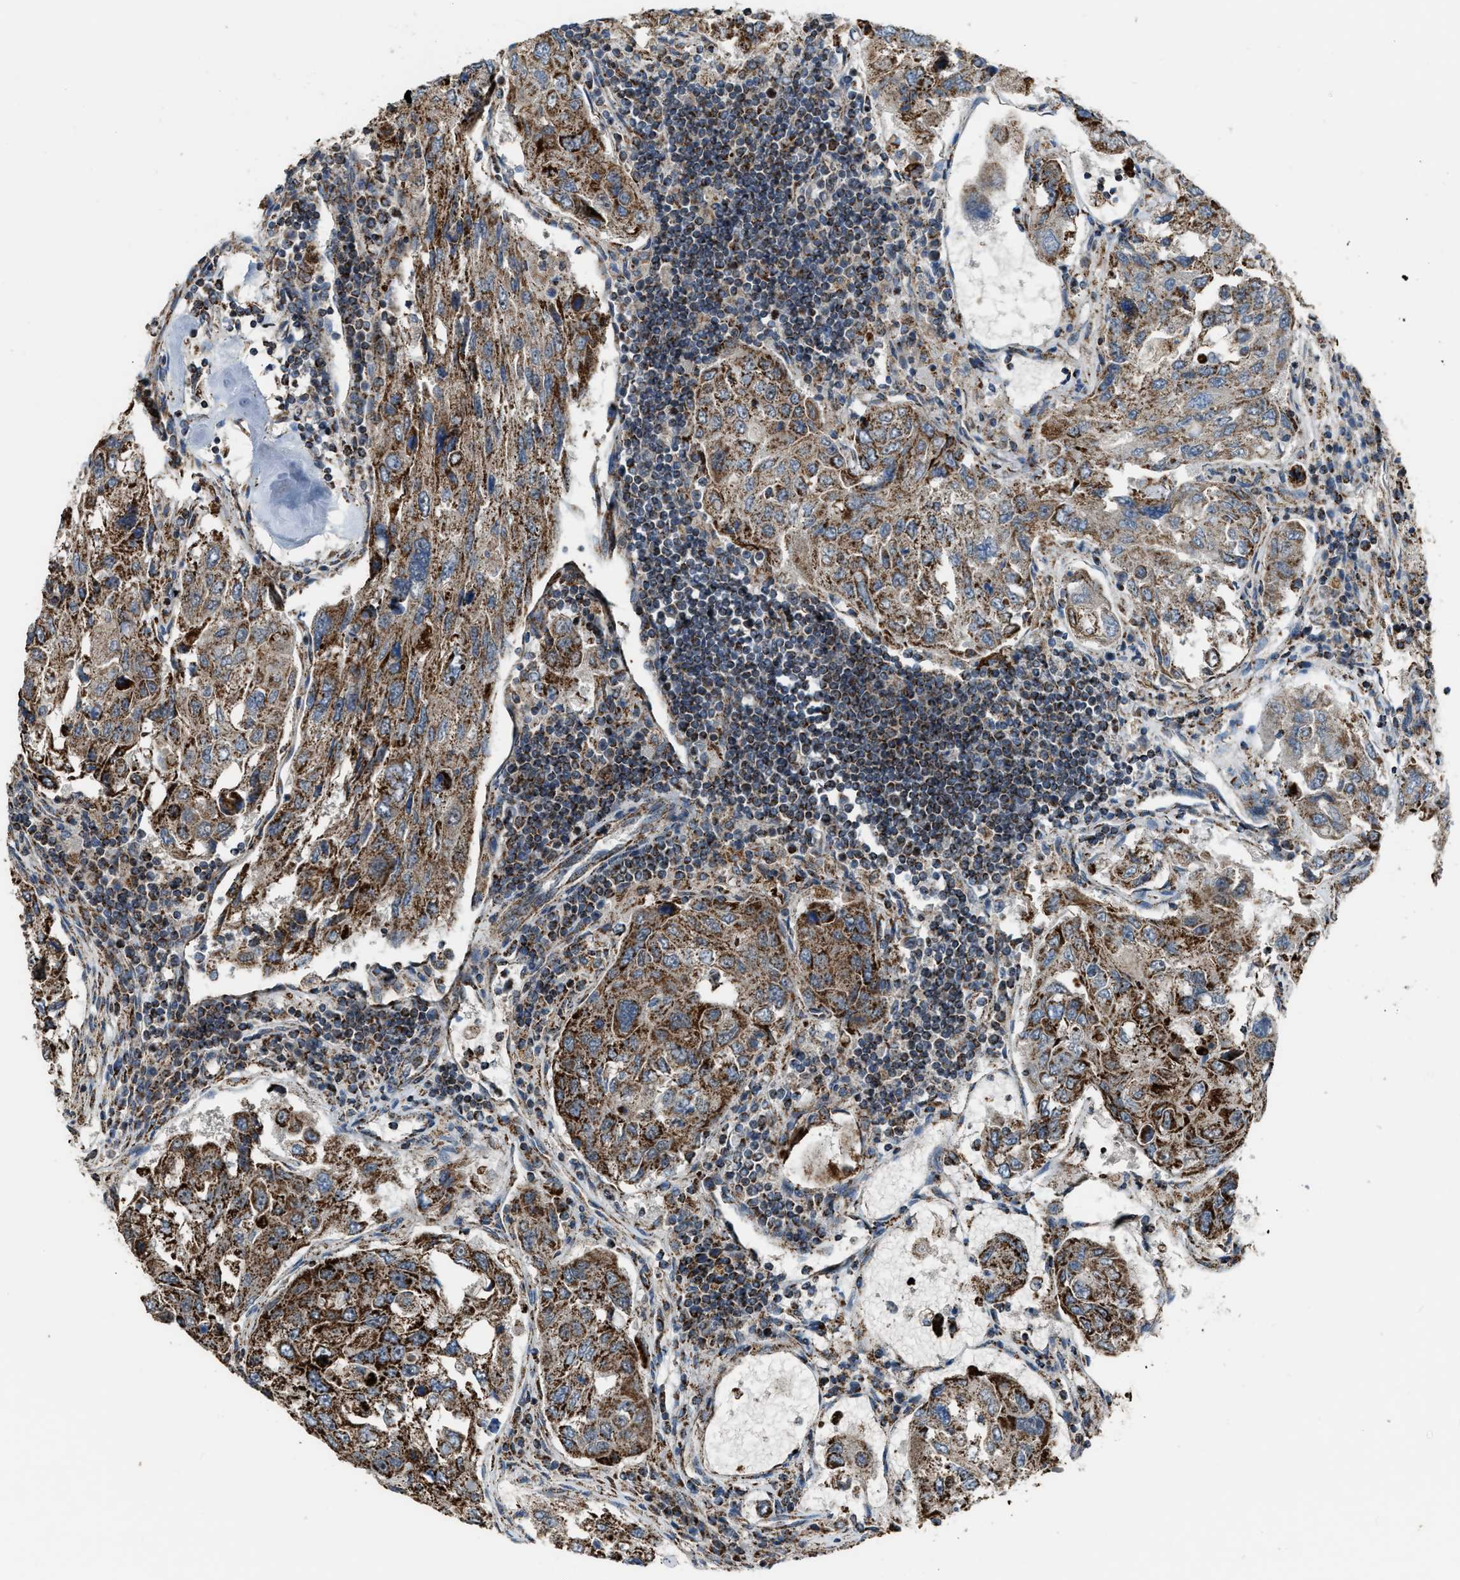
{"staining": {"intensity": "strong", "quantity": ">75%", "location": "cytoplasmic/membranous"}, "tissue": "urothelial cancer", "cell_type": "Tumor cells", "image_type": "cancer", "snomed": [{"axis": "morphology", "description": "Urothelial carcinoma, High grade"}, {"axis": "topography", "description": "Lymph node"}, {"axis": "topography", "description": "Urinary bladder"}], "caption": "Immunohistochemistry (IHC) micrograph of human urothelial cancer stained for a protein (brown), which reveals high levels of strong cytoplasmic/membranous expression in approximately >75% of tumor cells.", "gene": "CHN2", "patient": {"sex": "male", "age": 51}}